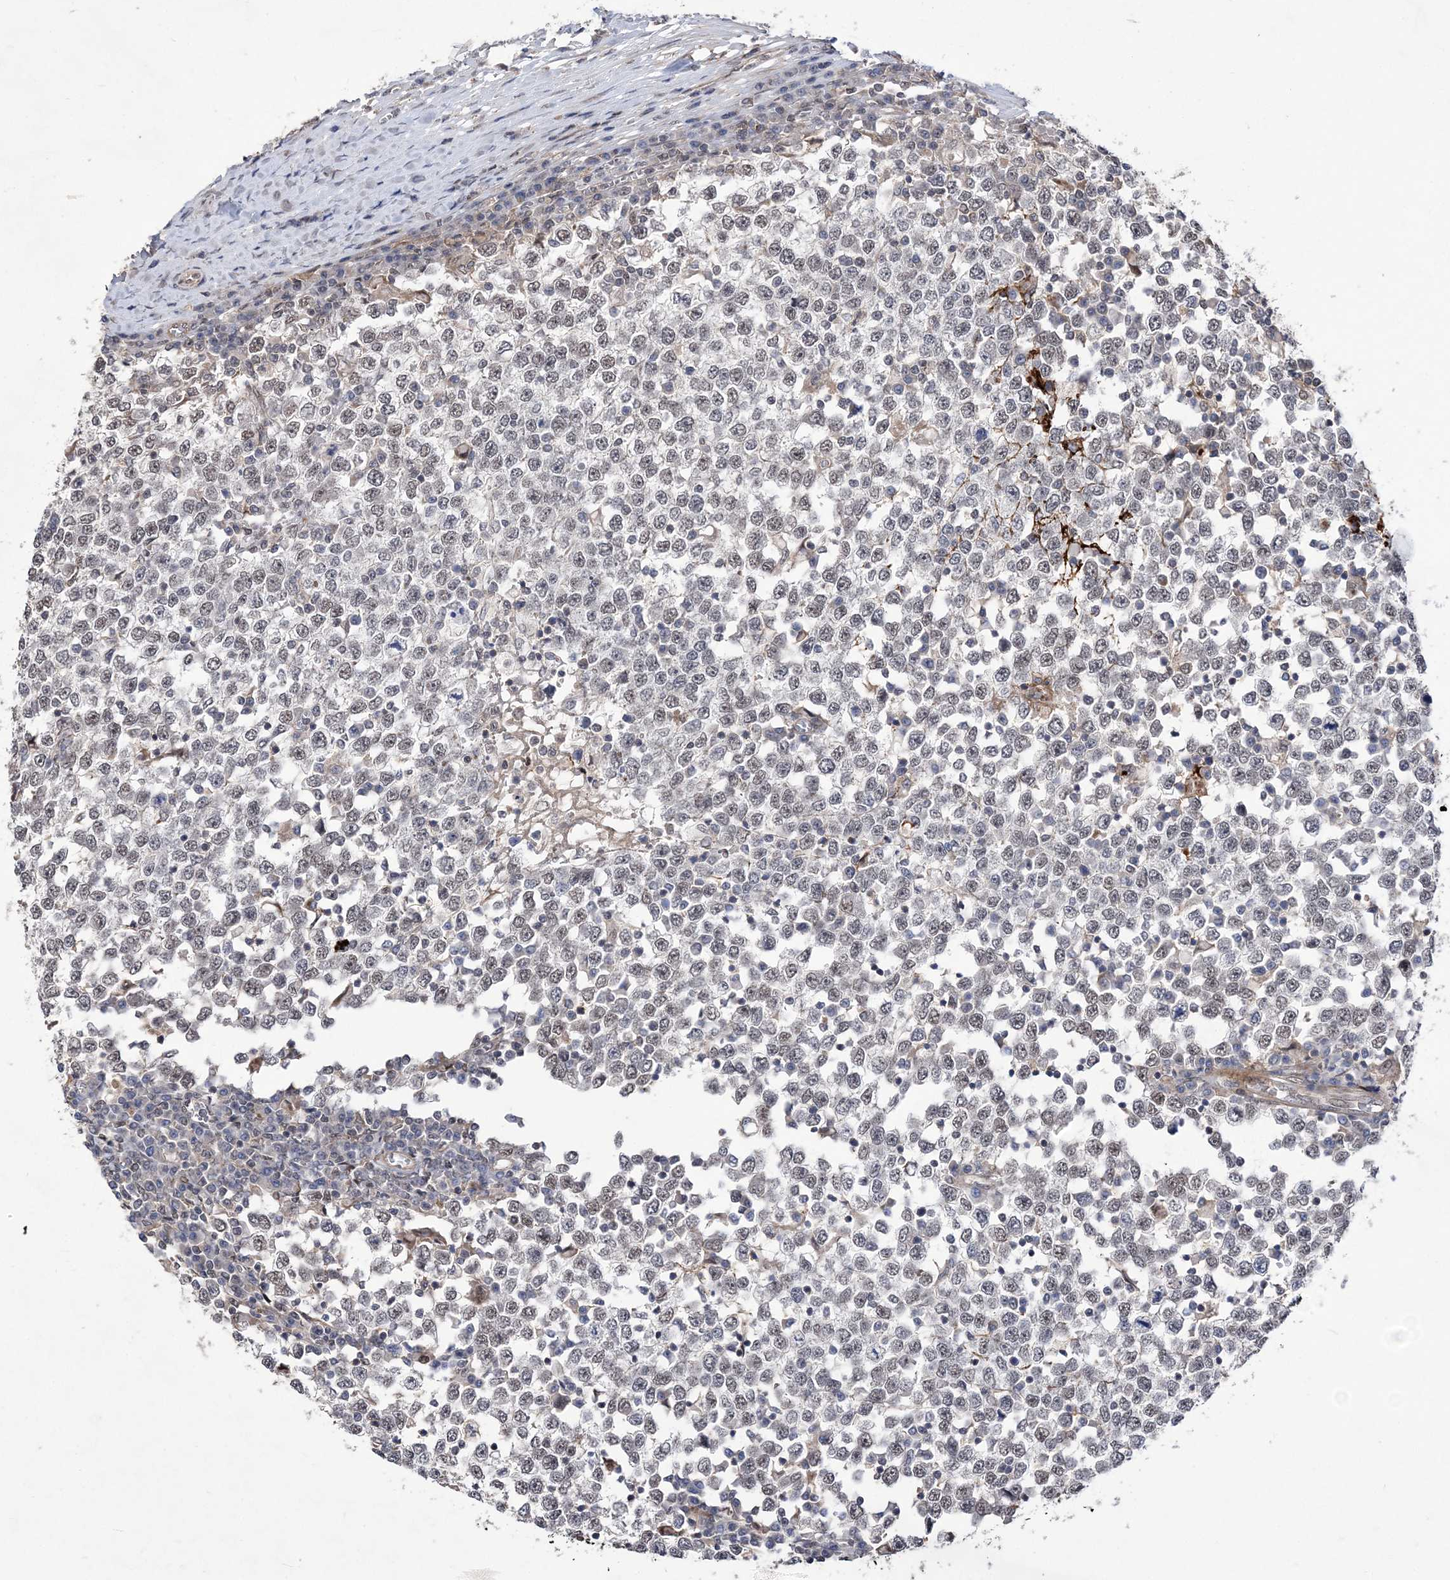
{"staining": {"intensity": "weak", "quantity": "25%-75%", "location": "nuclear"}, "tissue": "testis cancer", "cell_type": "Tumor cells", "image_type": "cancer", "snomed": [{"axis": "morphology", "description": "Seminoma, NOS"}, {"axis": "topography", "description": "Testis"}], "caption": "A low amount of weak nuclear positivity is present in approximately 25%-75% of tumor cells in testis cancer tissue.", "gene": "BOD1L1", "patient": {"sex": "male", "age": 65}}